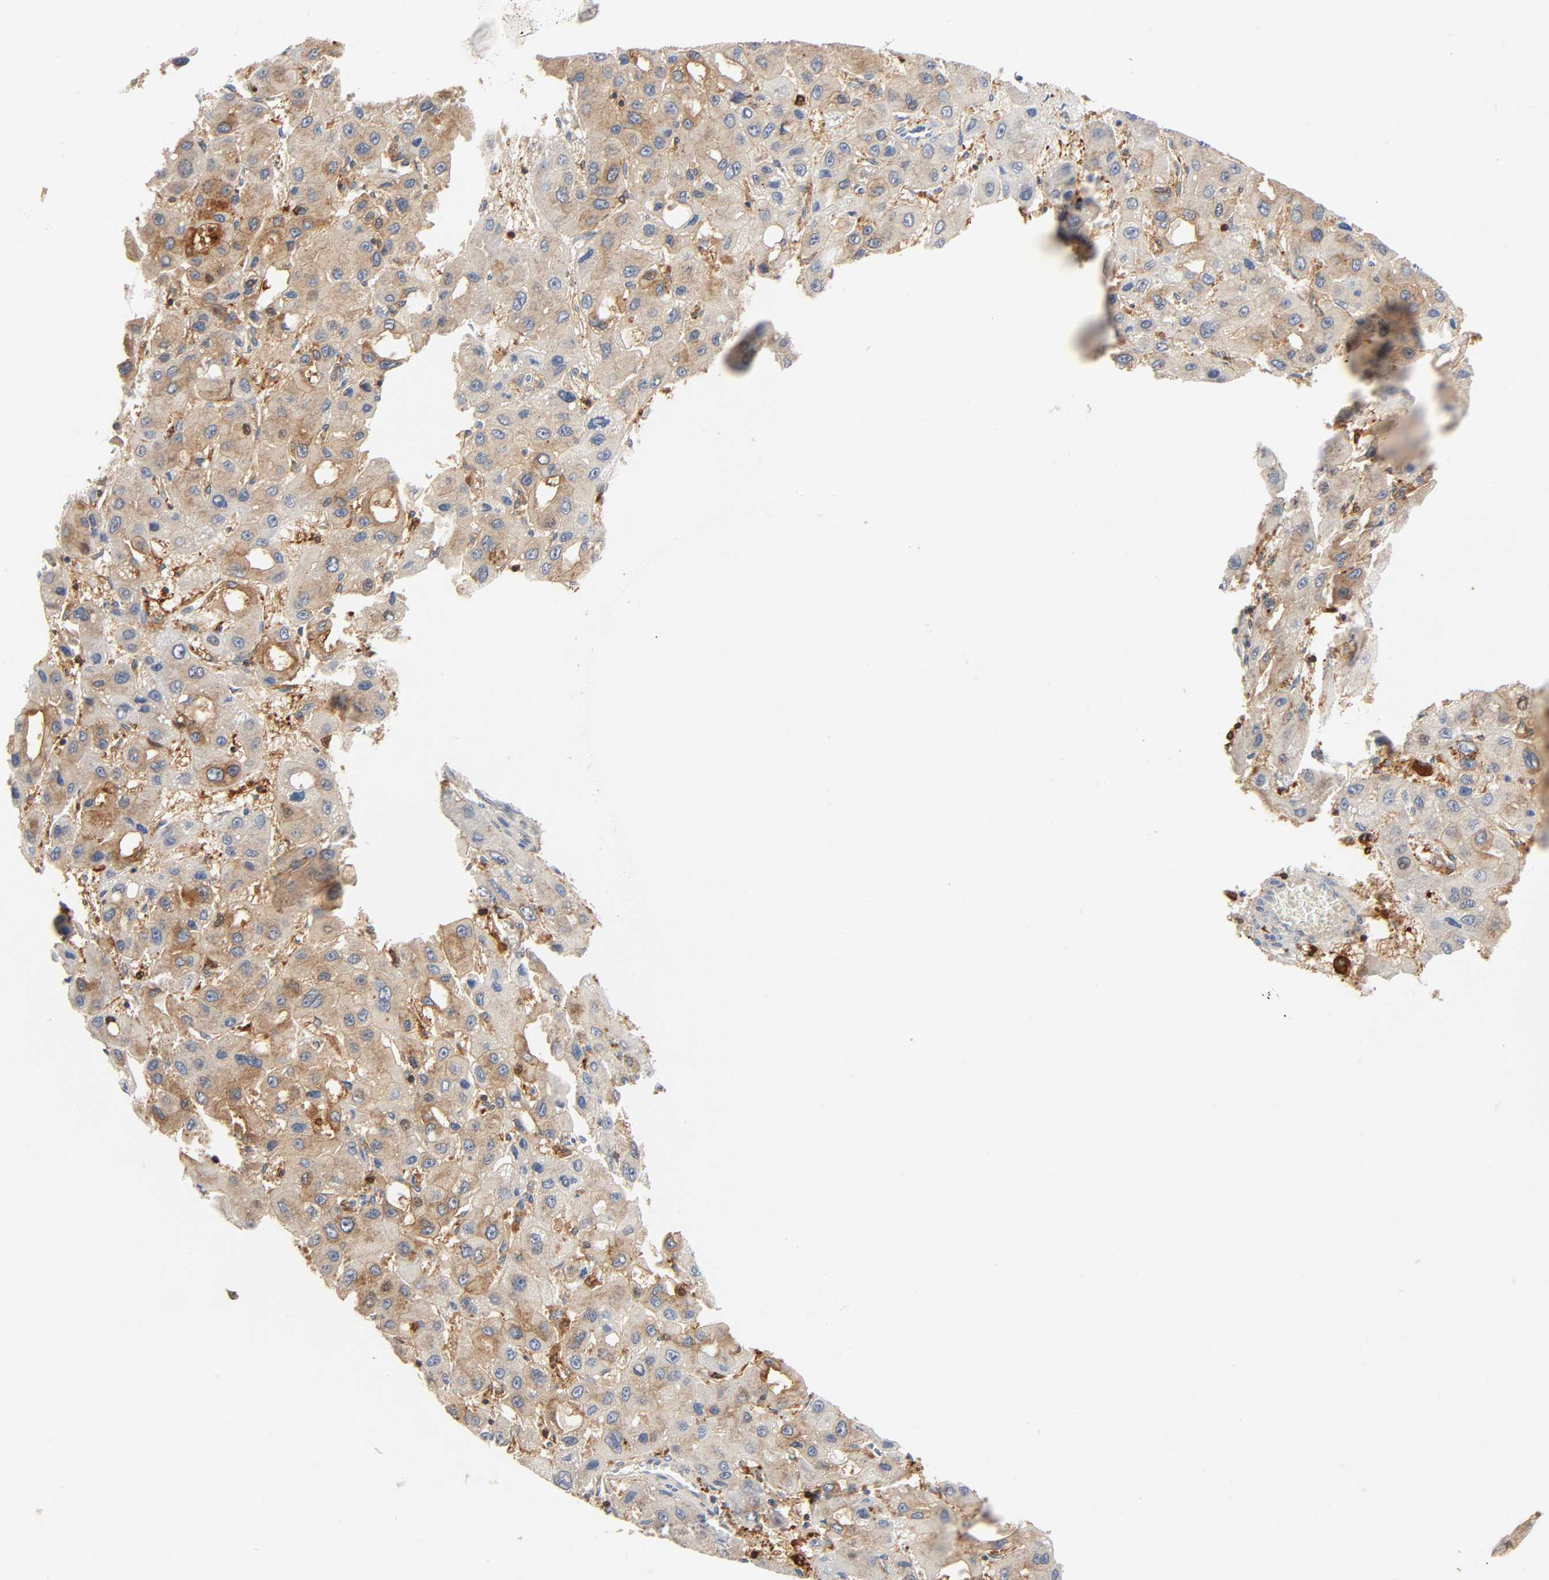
{"staining": {"intensity": "moderate", "quantity": ">75%", "location": "cytoplasmic/membranous"}, "tissue": "liver cancer", "cell_type": "Tumor cells", "image_type": "cancer", "snomed": [{"axis": "morphology", "description": "Carcinoma, Hepatocellular, NOS"}, {"axis": "topography", "description": "Liver"}], "caption": "The histopathology image exhibits staining of liver hepatocellular carcinoma, revealing moderate cytoplasmic/membranous protein expression (brown color) within tumor cells.", "gene": "BIN1", "patient": {"sex": "male", "age": 55}}